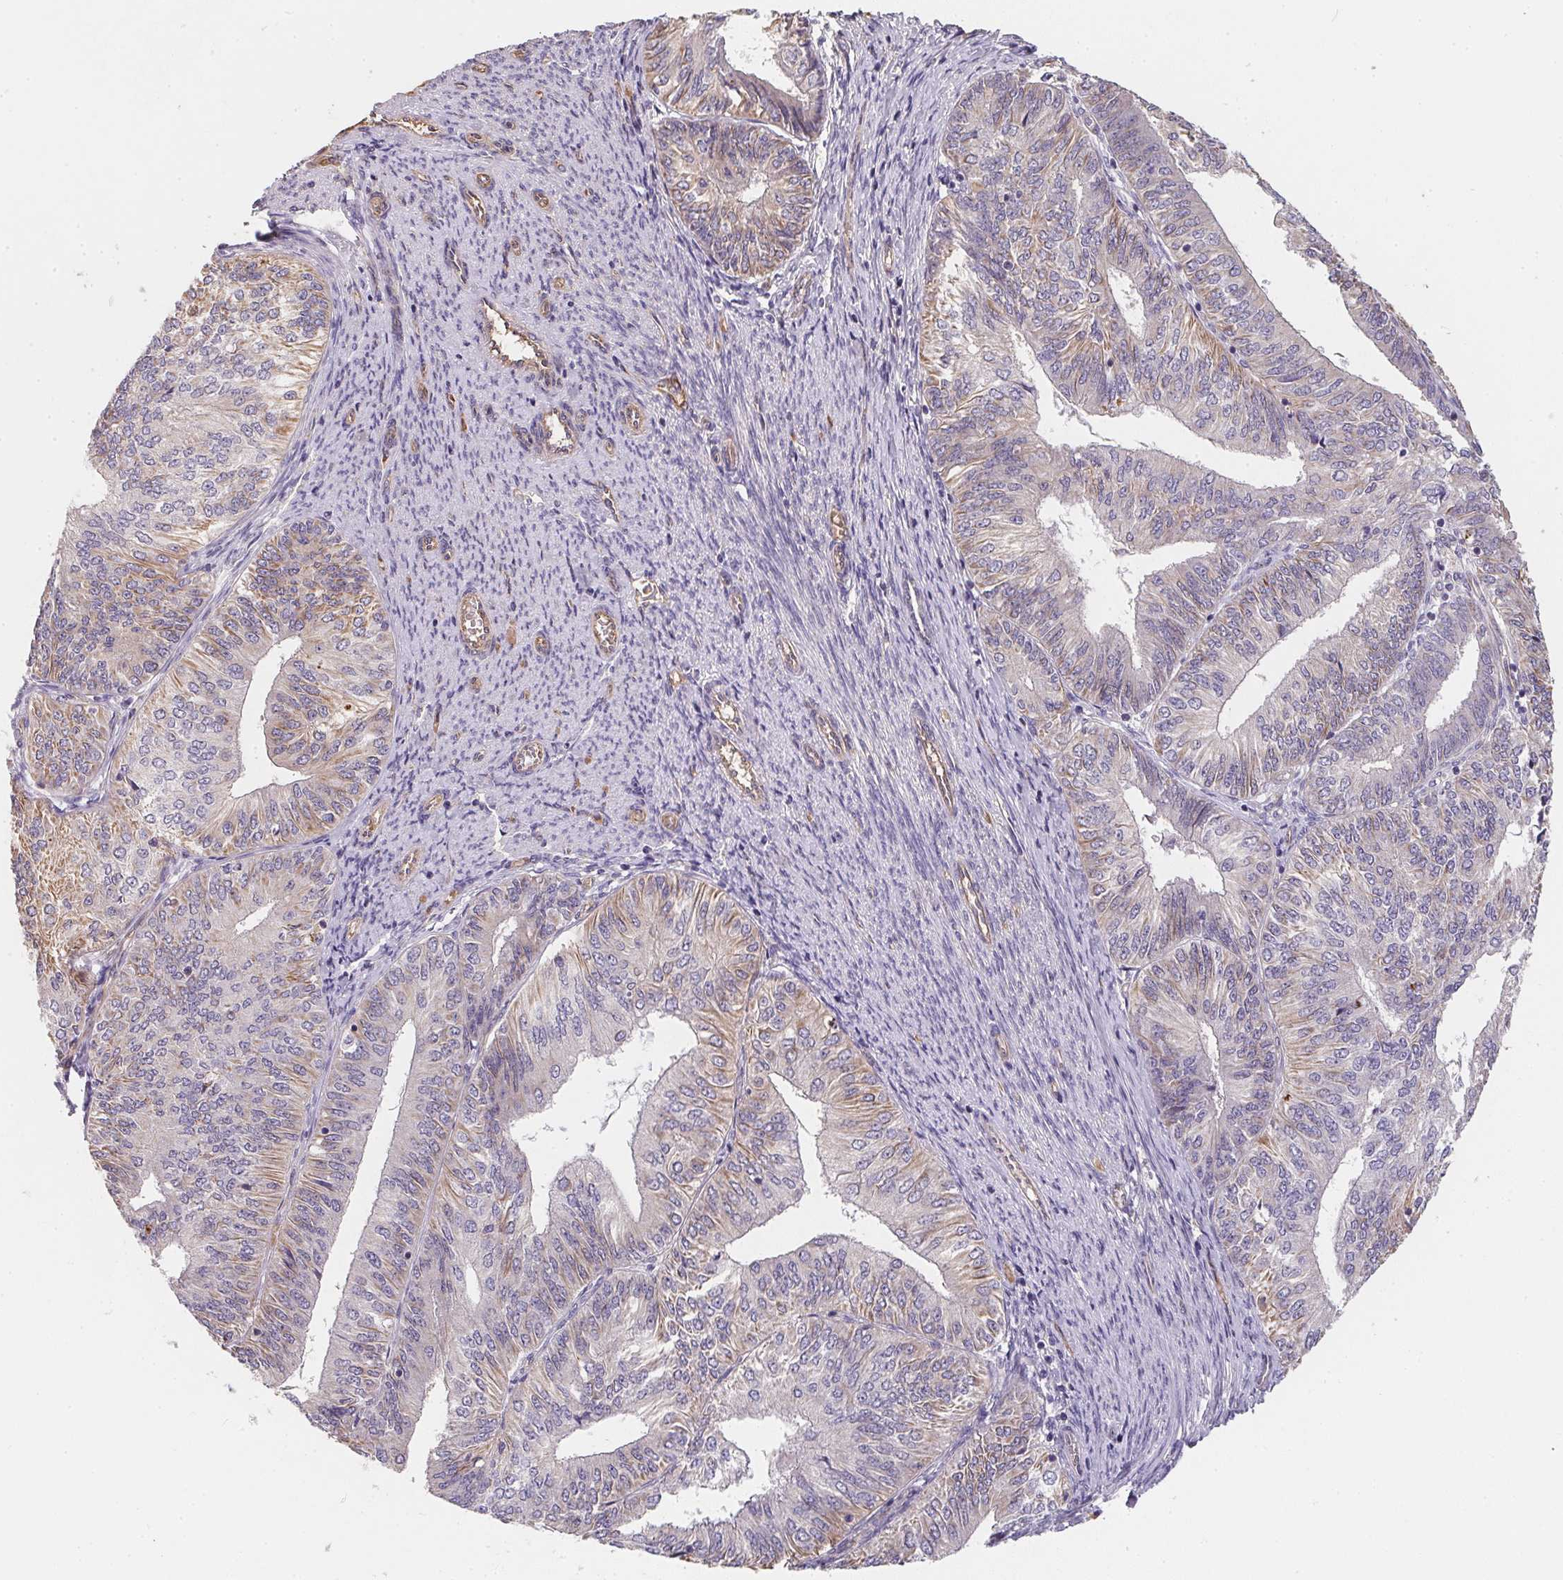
{"staining": {"intensity": "moderate", "quantity": "<25%", "location": "cytoplasmic/membranous"}, "tissue": "endometrial cancer", "cell_type": "Tumor cells", "image_type": "cancer", "snomed": [{"axis": "morphology", "description": "Adenocarcinoma, NOS"}, {"axis": "topography", "description": "Endometrium"}], "caption": "Immunohistochemical staining of endometrial cancer (adenocarcinoma) reveals low levels of moderate cytoplasmic/membranous positivity in about <25% of tumor cells.", "gene": "TBKBP1", "patient": {"sex": "female", "age": 58}}